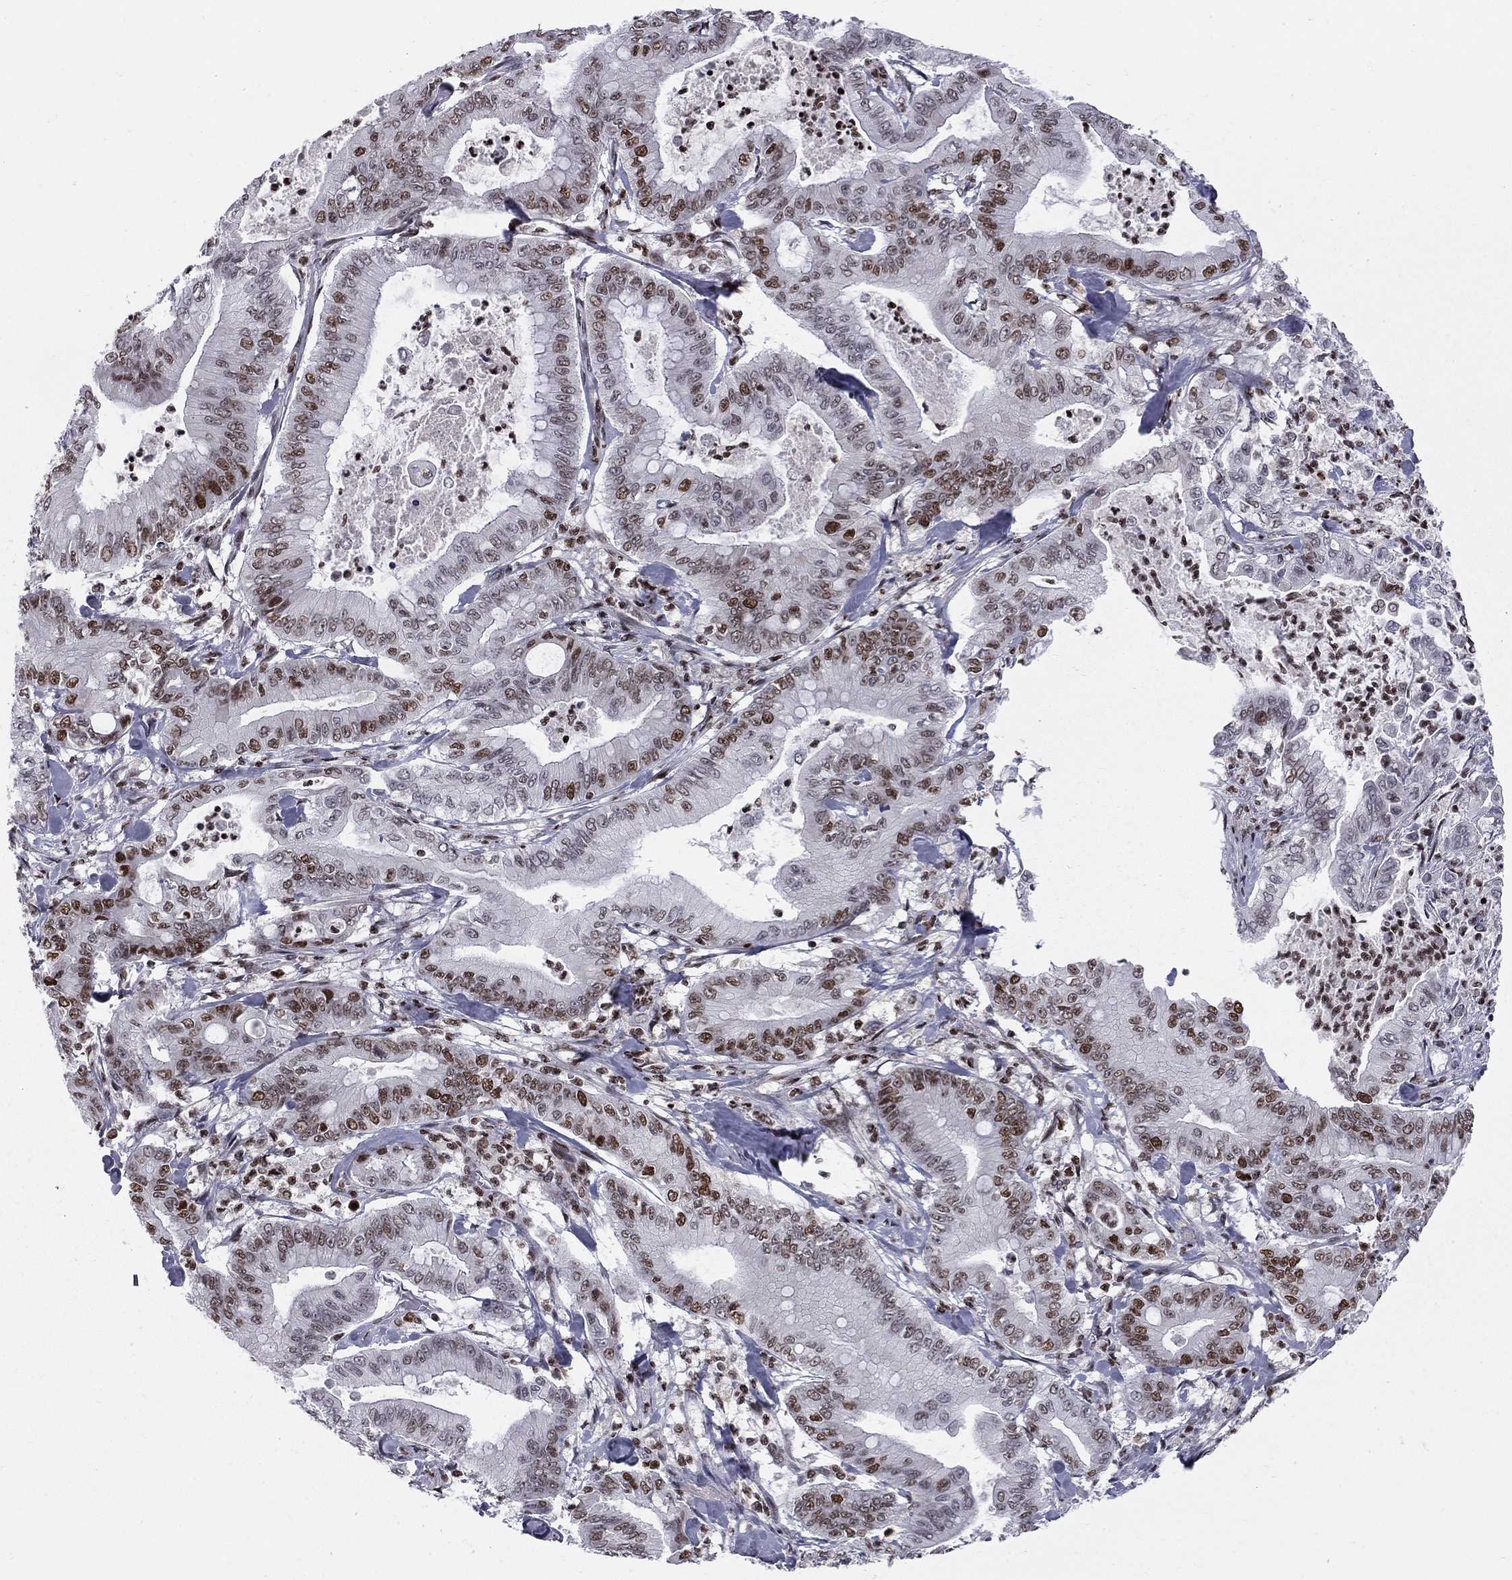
{"staining": {"intensity": "strong", "quantity": "25%-75%", "location": "nuclear"}, "tissue": "pancreatic cancer", "cell_type": "Tumor cells", "image_type": "cancer", "snomed": [{"axis": "morphology", "description": "Adenocarcinoma, NOS"}, {"axis": "topography", "description": "Pancreas"}], "caption": "Tumor cells demonstrate high levels of strong nuclear expression in approximately 25%-75% of cells in pancreatic cancer.", "gene": "RNASEH2C", "patient": {"sex": "male", "age": 71}}